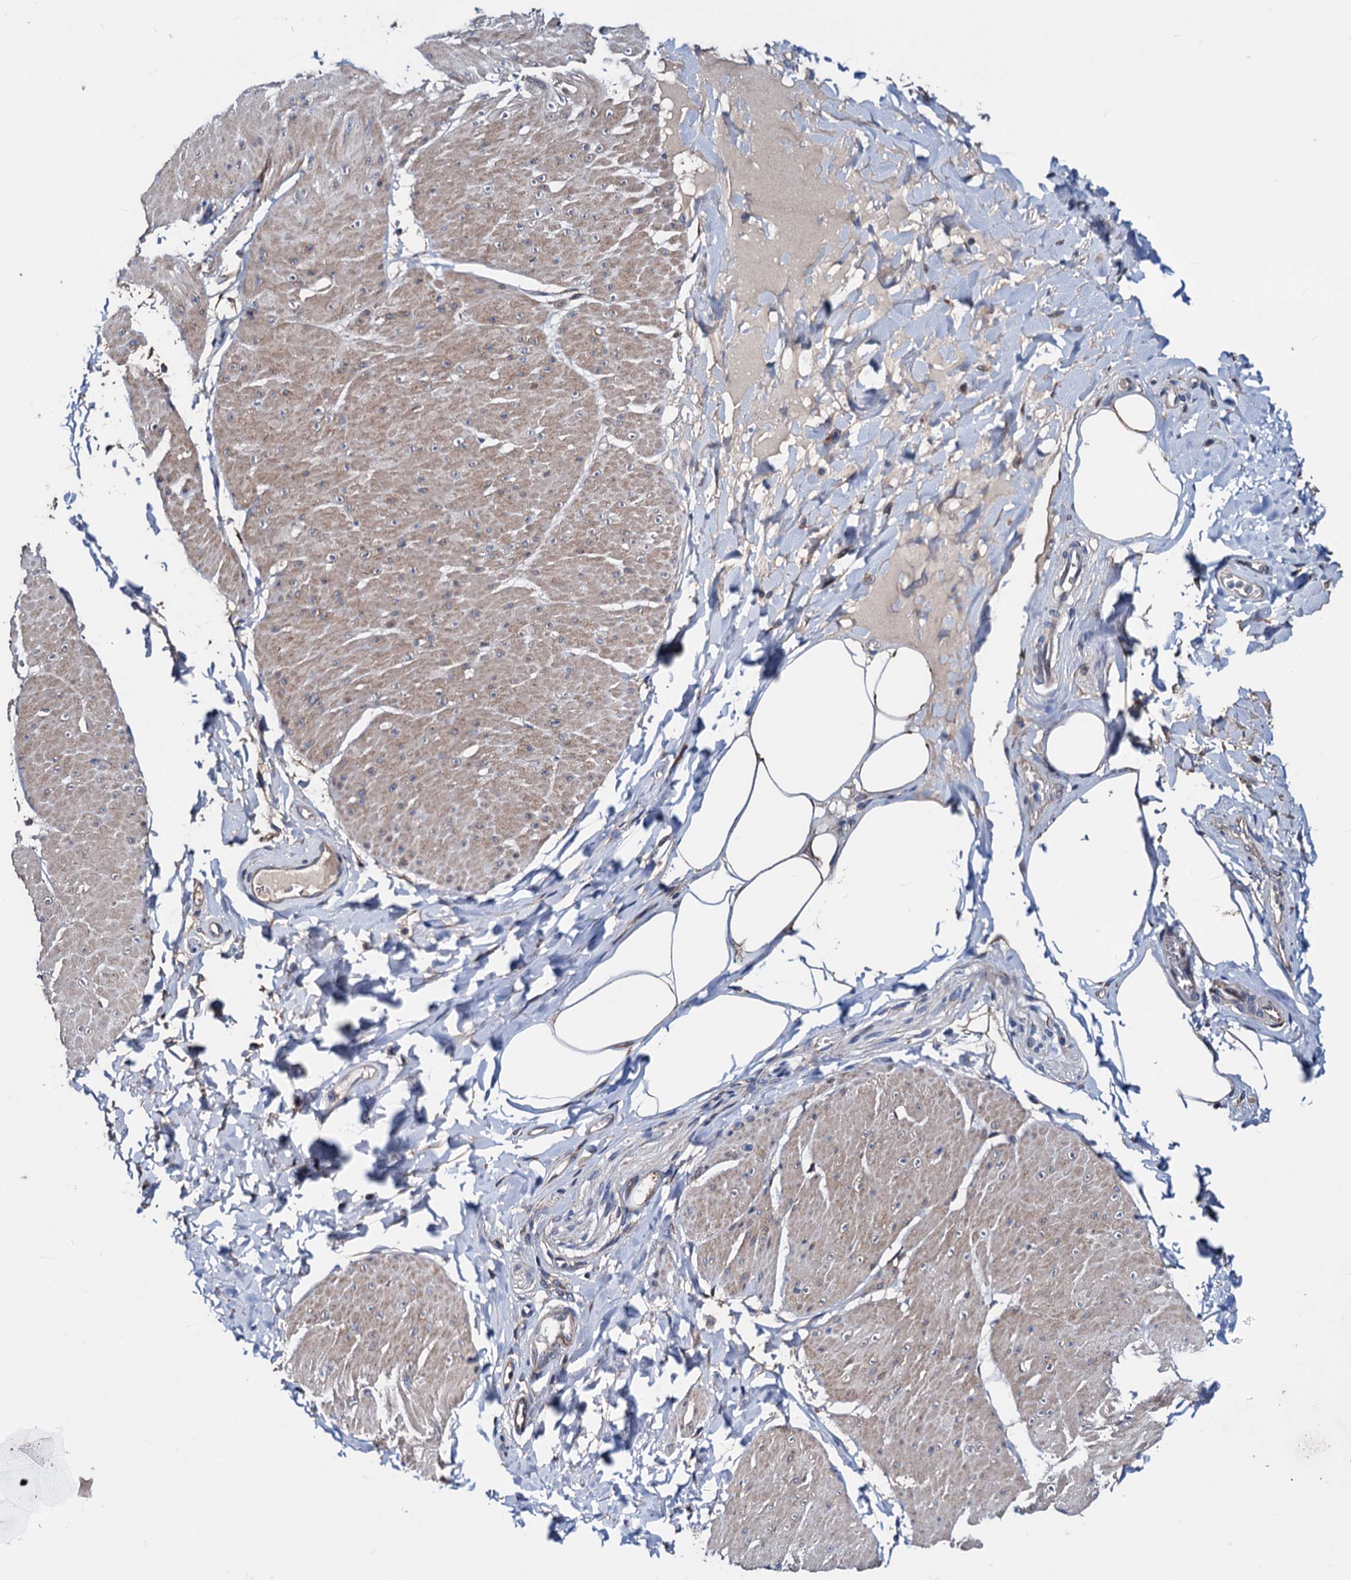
{"staining": {"intensity": "weak", "quantity": "25%-75%", "location": "cytoplasmic/membranous"}, "tissue": "smooth muscle", "cell_type": "Smooth muscle cells", "image_type": "normal", "snomed": [{"axis": "morphology", "description": "Urothelial carcinoma, High grade"}, {"axis": "topography", "description": "Urinary bladder"}], "caption": "This is an image of IHC staining of benign smooth muscle, which shows weak positivity in the cytoplasmic/membranous of smooth muscle cells.", "gene": "AKAP11", "patient": {"sex": "male", "age": 46}}